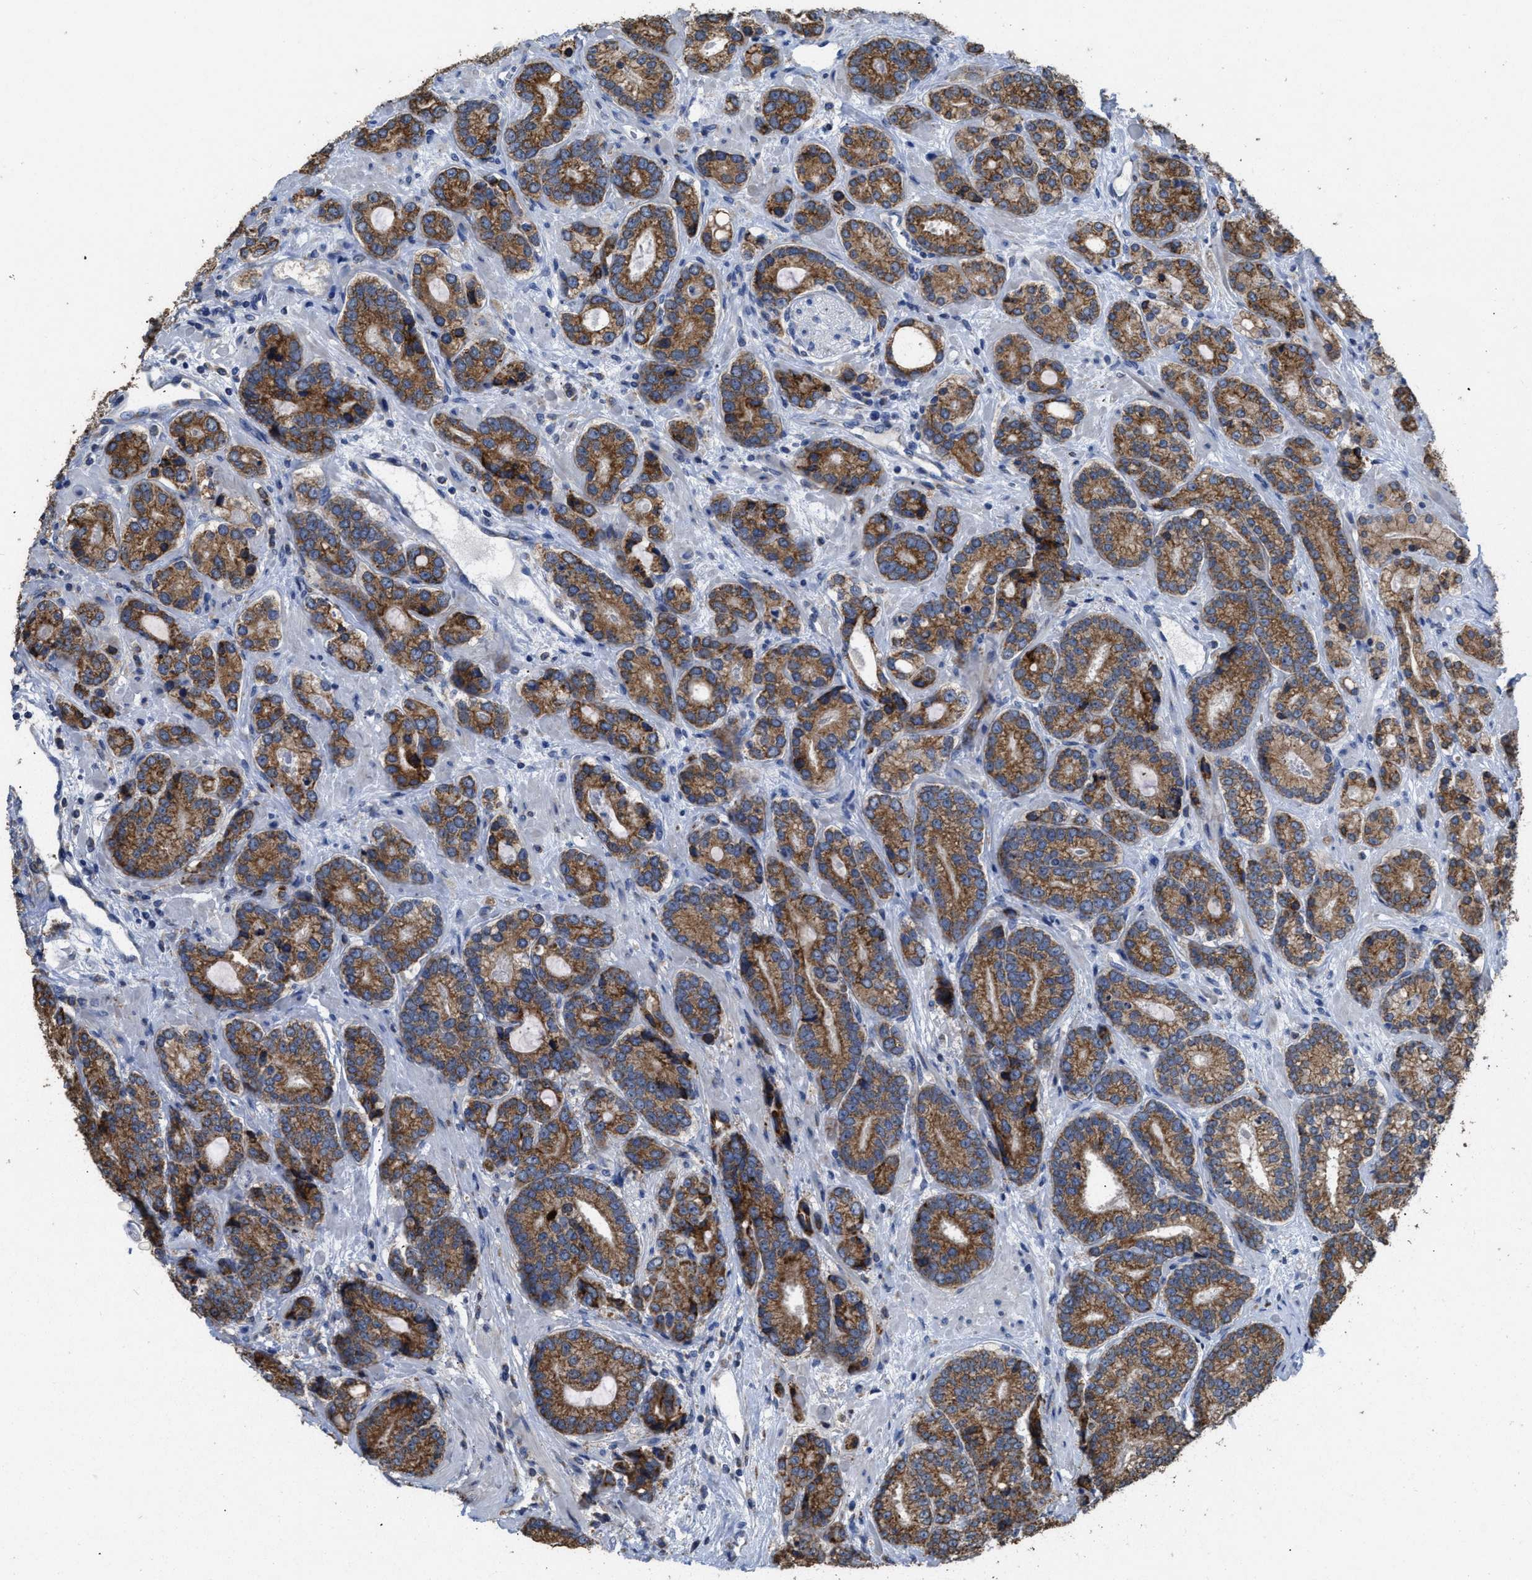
{"staining": {"intensity": "moderate", "quantity": ">75%", "location": "cytoplasmic/membranous"}, "tissue": "prostate cancer", "cell_type": "Tumor cells", "image_type": "cancer", "snomed": [{"axis": "morphology", "description": "Adenocarcinoma, High grade"}, {"axis": "topography", "description": "Prostate"}], "caption": "Protein staining of prostate adenocarcinoma (high-grade) tissue shows moderate cytoplasmic/membranous expression in approximately >75% of tumor cells. The staining is performed using DAB (3,3'-diaminobenzidine) brown chromogen to label protein expression. The nuclei are counter-stained blue using hematoxylin.", "gene": "AK2", "patient": {"sex": "male", "age": 61}}